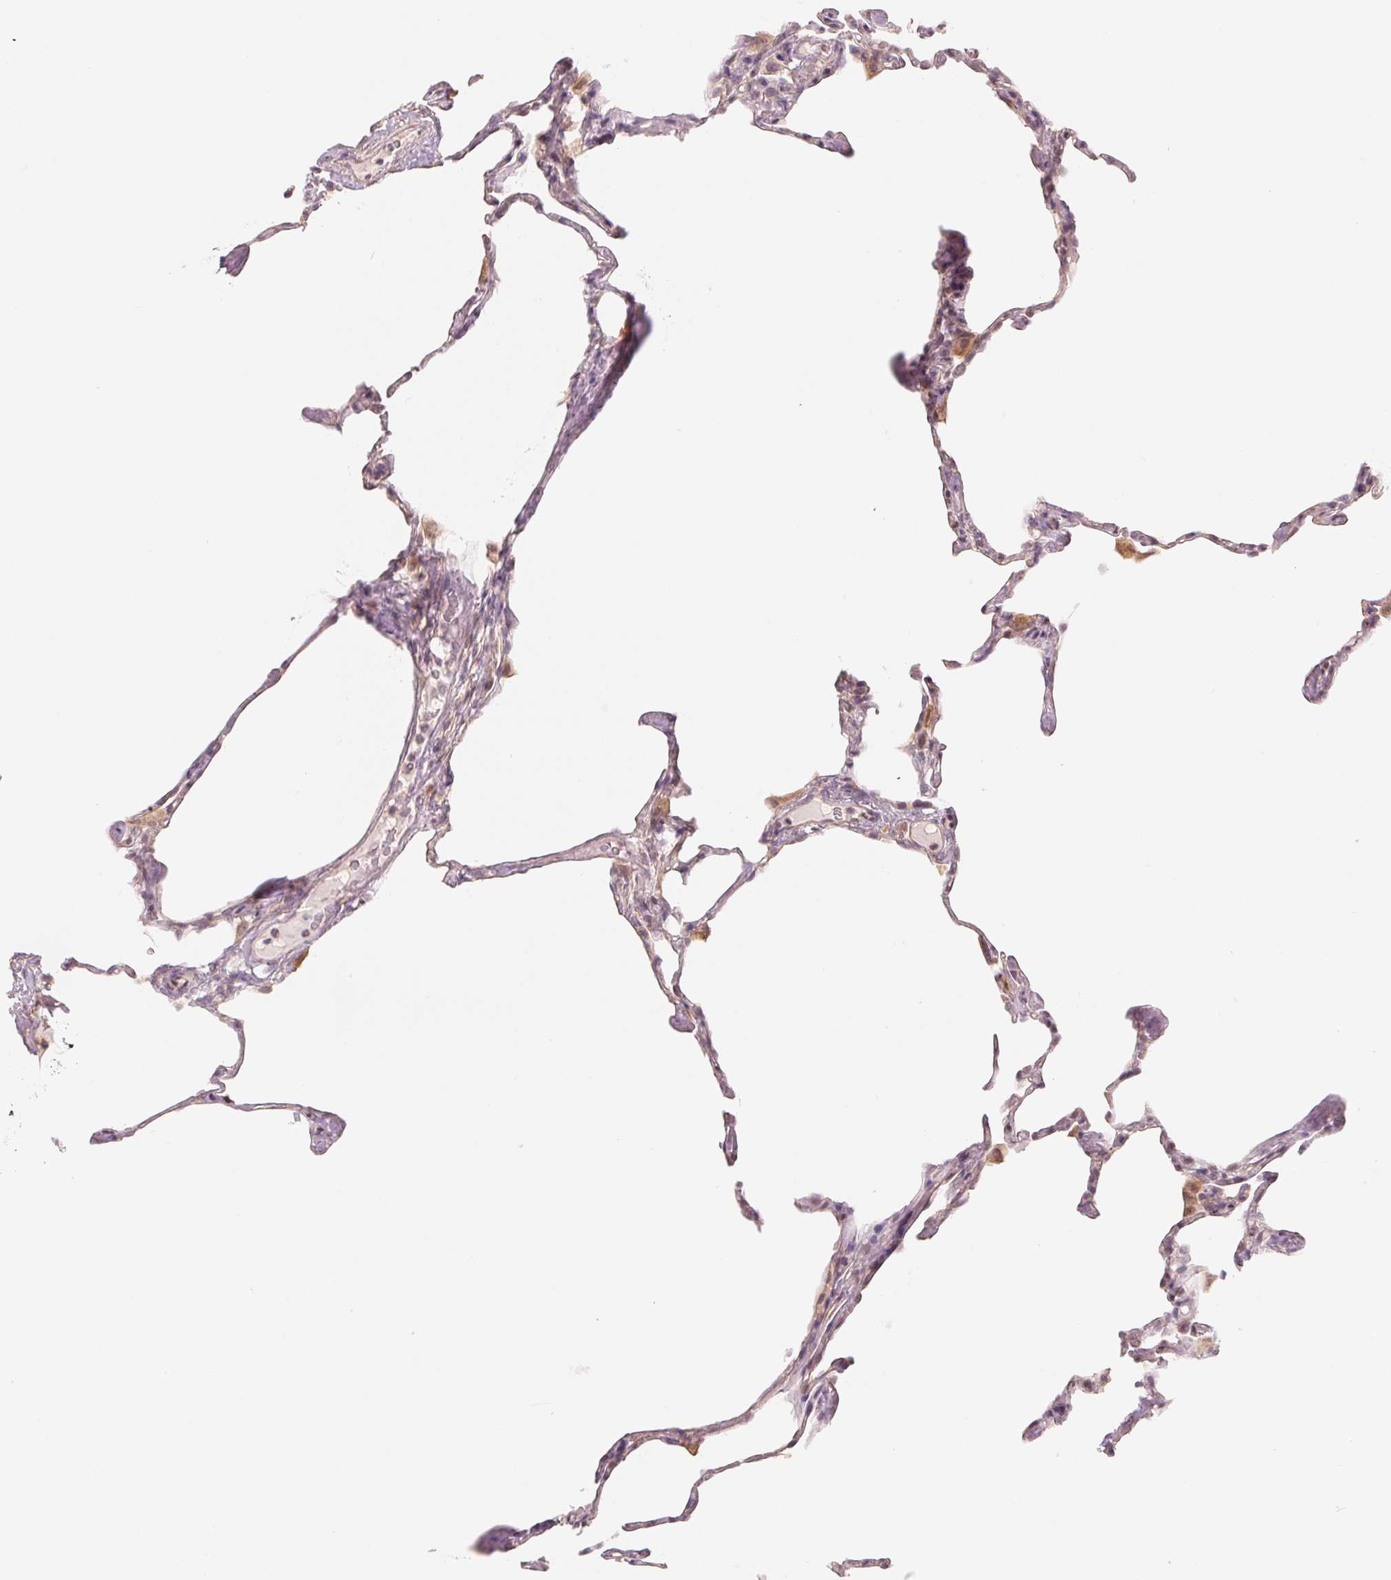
{"staining": {"intensity": "negative", "quantity": "none", "location": "none"}, "tissue": "lung", "cell_type": "Alveolar cells", "image_type": "normal", "snomed": [{"axis": "morphology", "description": "Normal tissue, NOS"}, {"axis": "topography", "description": "Lung"}], "caption": "Immunohistochemical staining of benign human lung shows no significant expression in alveolar cells. The staining was performed using DAB to visualize the protein expression in brown, while the nuclei were stained in blue with hematoxylin (Magnification: 20x).", "gene": "DENND2C", "patient": {"sex": "male", "age": 65}}